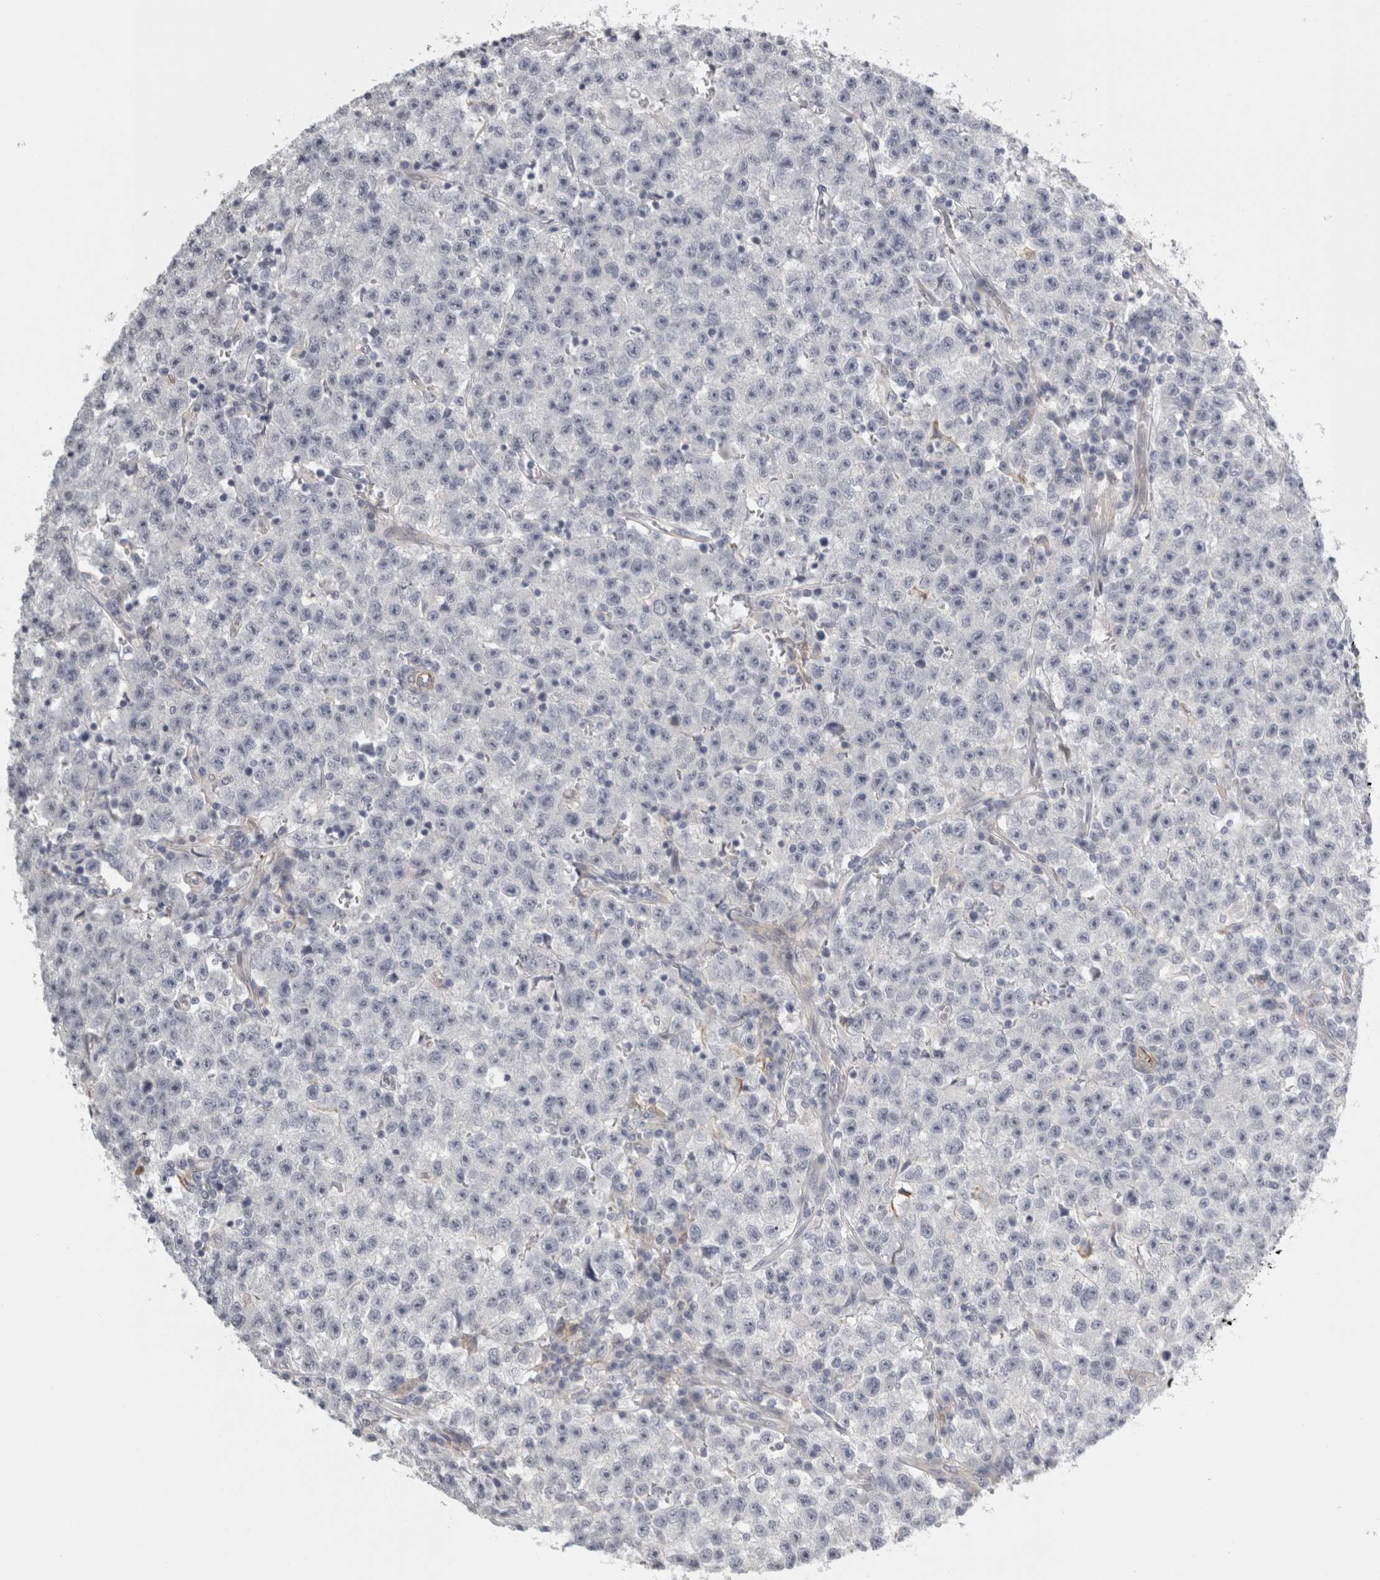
{"staining": {"intensity": "negative", "quantity": "none", "location": "none"}, "tissue": "testis cancer", "cell_type": "Tumor cells", "image_type": "cancer", "snomed": [{"axis": "morphology", "description": "Seminoma, NOS"}, {"axis": "topography", "description": "Testis"}], "caption": "High power microscopy histopathology image of an IHC image of testis cancer, revealing no significant positivity in tumor cells.", "gene": "FBLIM1", "patient": {"sex": "male", "age": 22}}